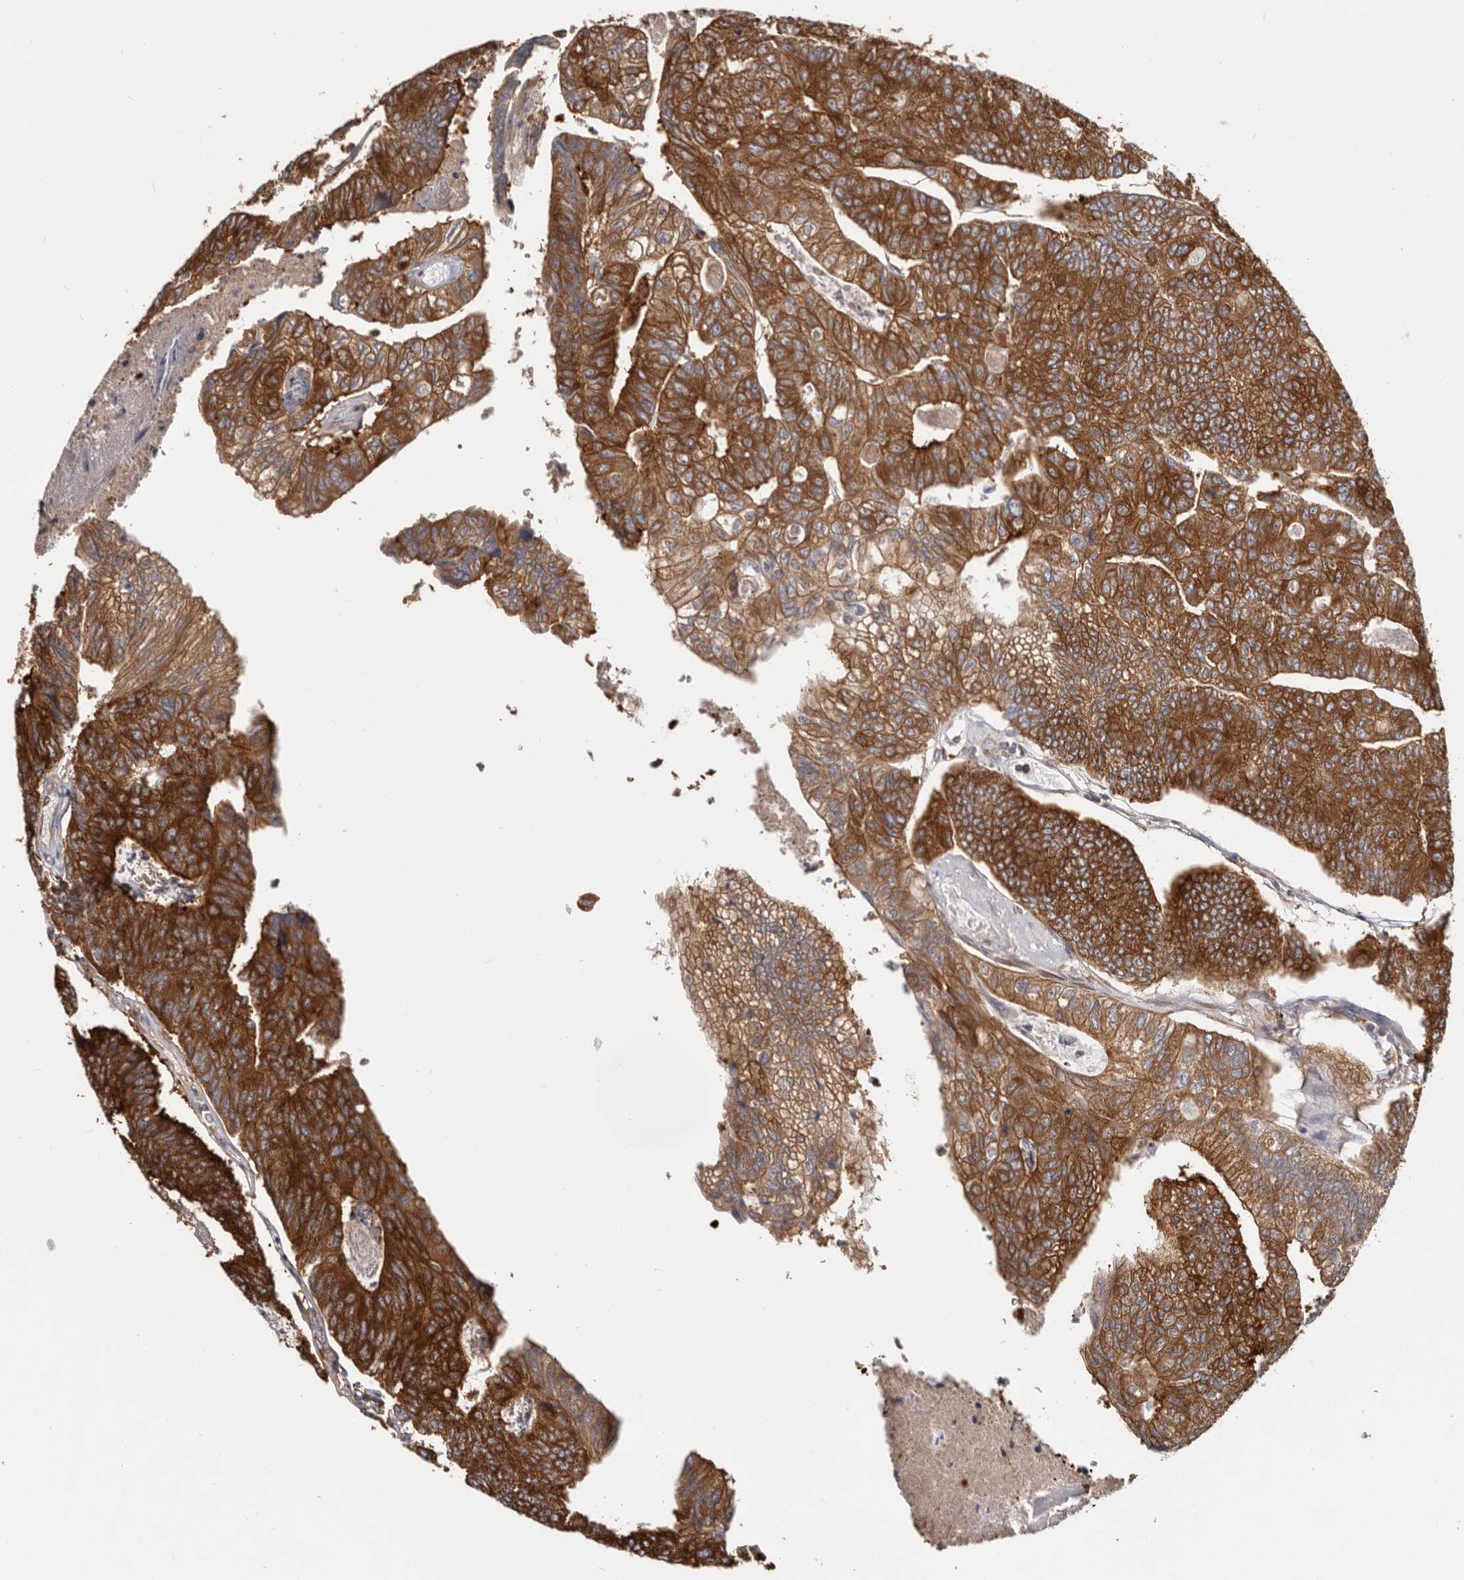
{"staining": {"intensity": "strong", "quantity": ">75%", "location": "cytoplasmic/membranous"}, "tissue": "colorectal cancer", "cell_type": "Tumor cells", "image_type": "cancer", "snomed": [{"axis": "morphology", "description": "Adenocarcinoma, NOS"}, {"axis": "topography", "description": "Colon"}], "caption": "Brown immunohistochemical staining in human adenocarcinoma (colorectal) shows strong cytoplasmic/membranous positivity in about >75% of tumor cells.", "gene": "EPRS1", "patient": {"sex": "female", "age": 67}}